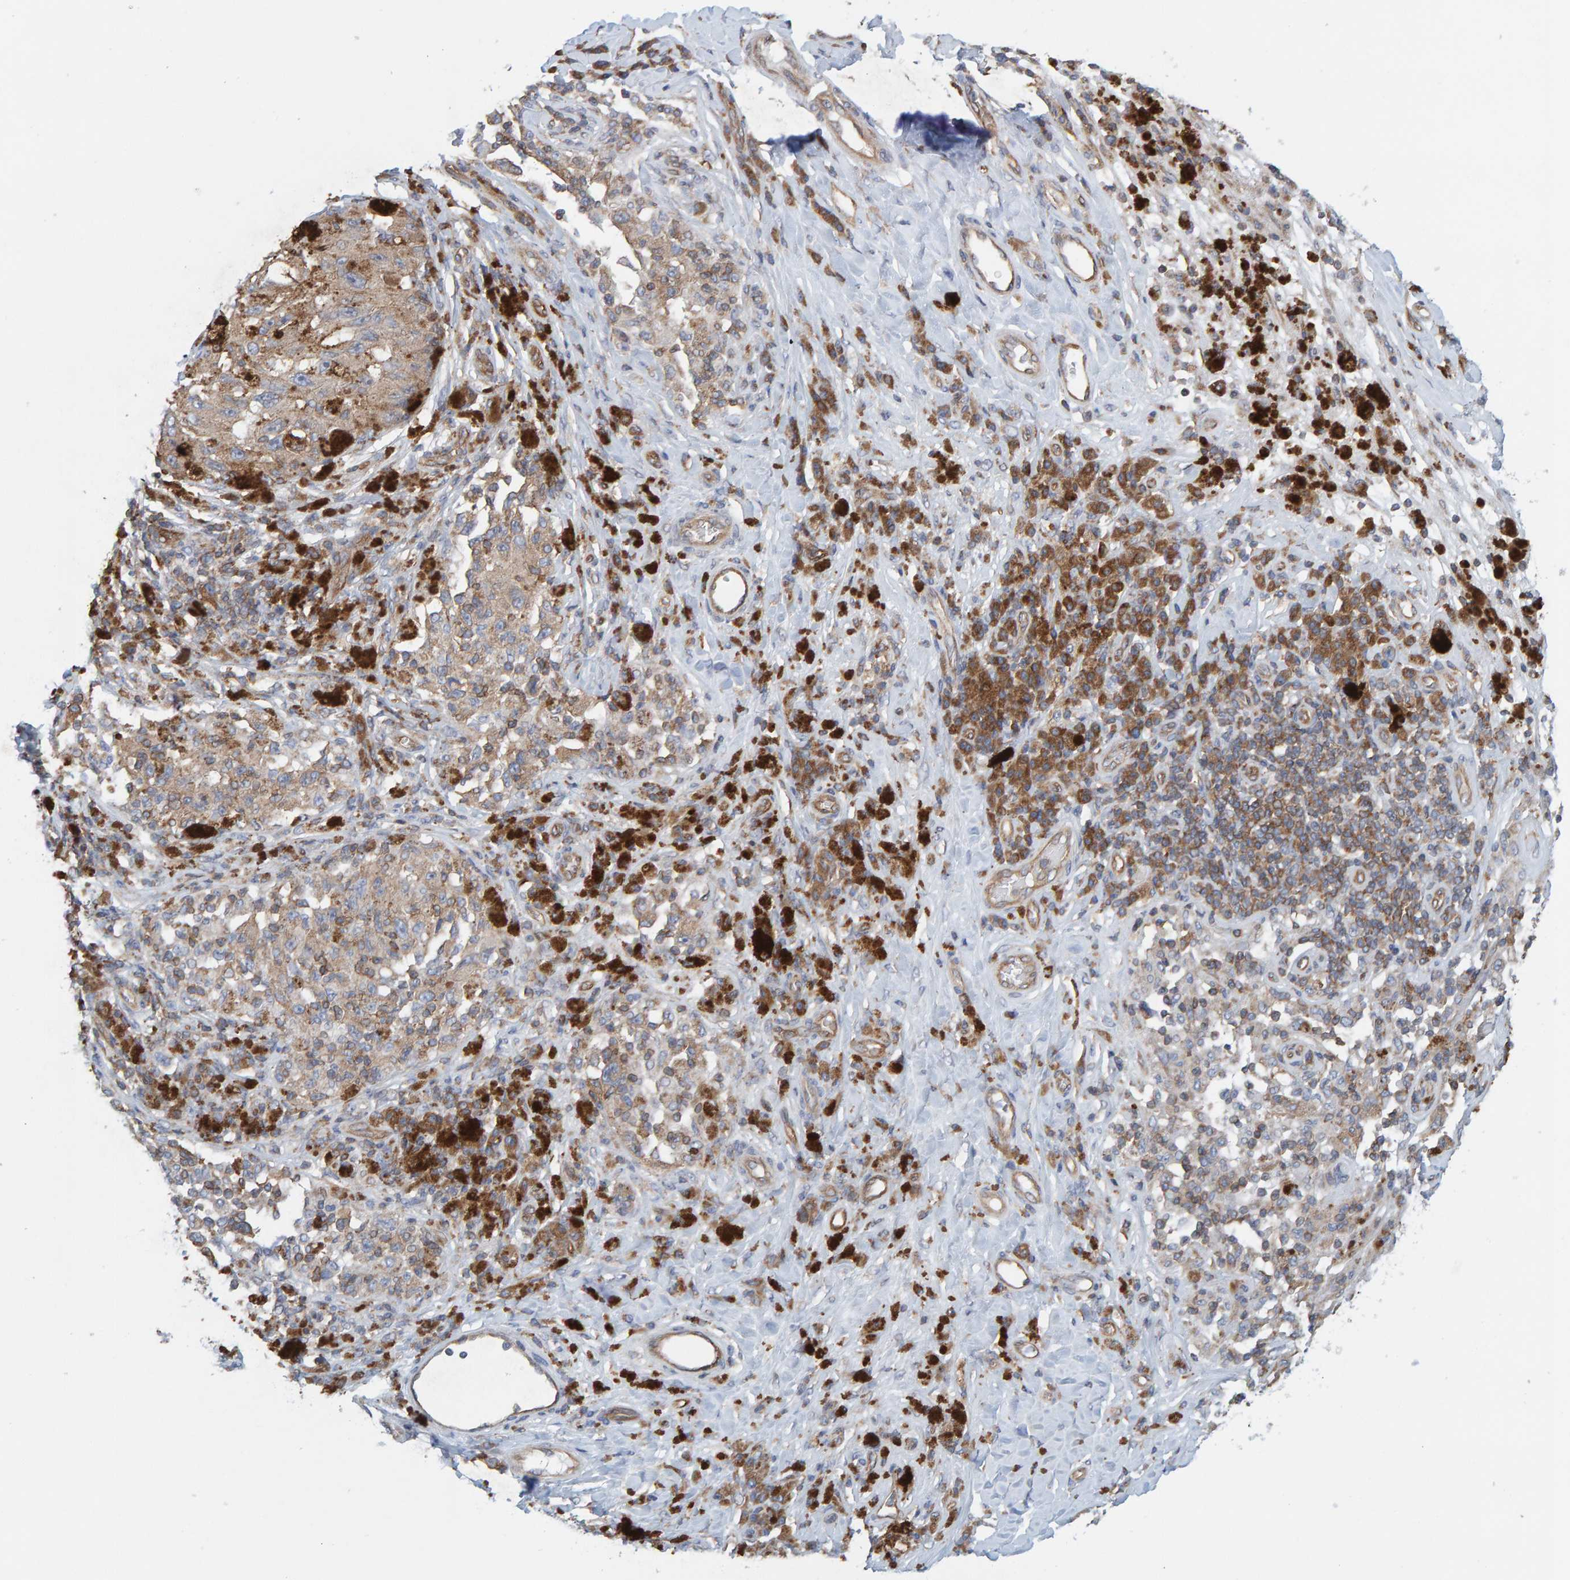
{"staining": {"intensity": "weak", "quantity": ">75%", "location": "cytoplasmic/membranous"}, "tissue": "melanoma", "cell_type": "Tumor cells", "image_type": "cancer", "snomed": [{"axis": "morphology", "description": "Malignant melanoma, NOS"}, {"axis": "topography", "description": "Skin"}], "caption": "The photomicrograph displays a brown stain indicating the presence of a protein in the cytoplasmic/membranous of tumor cells in melanoma.", "gene": "PRKD2", "patient": {"sex": "female", "age": 73}}